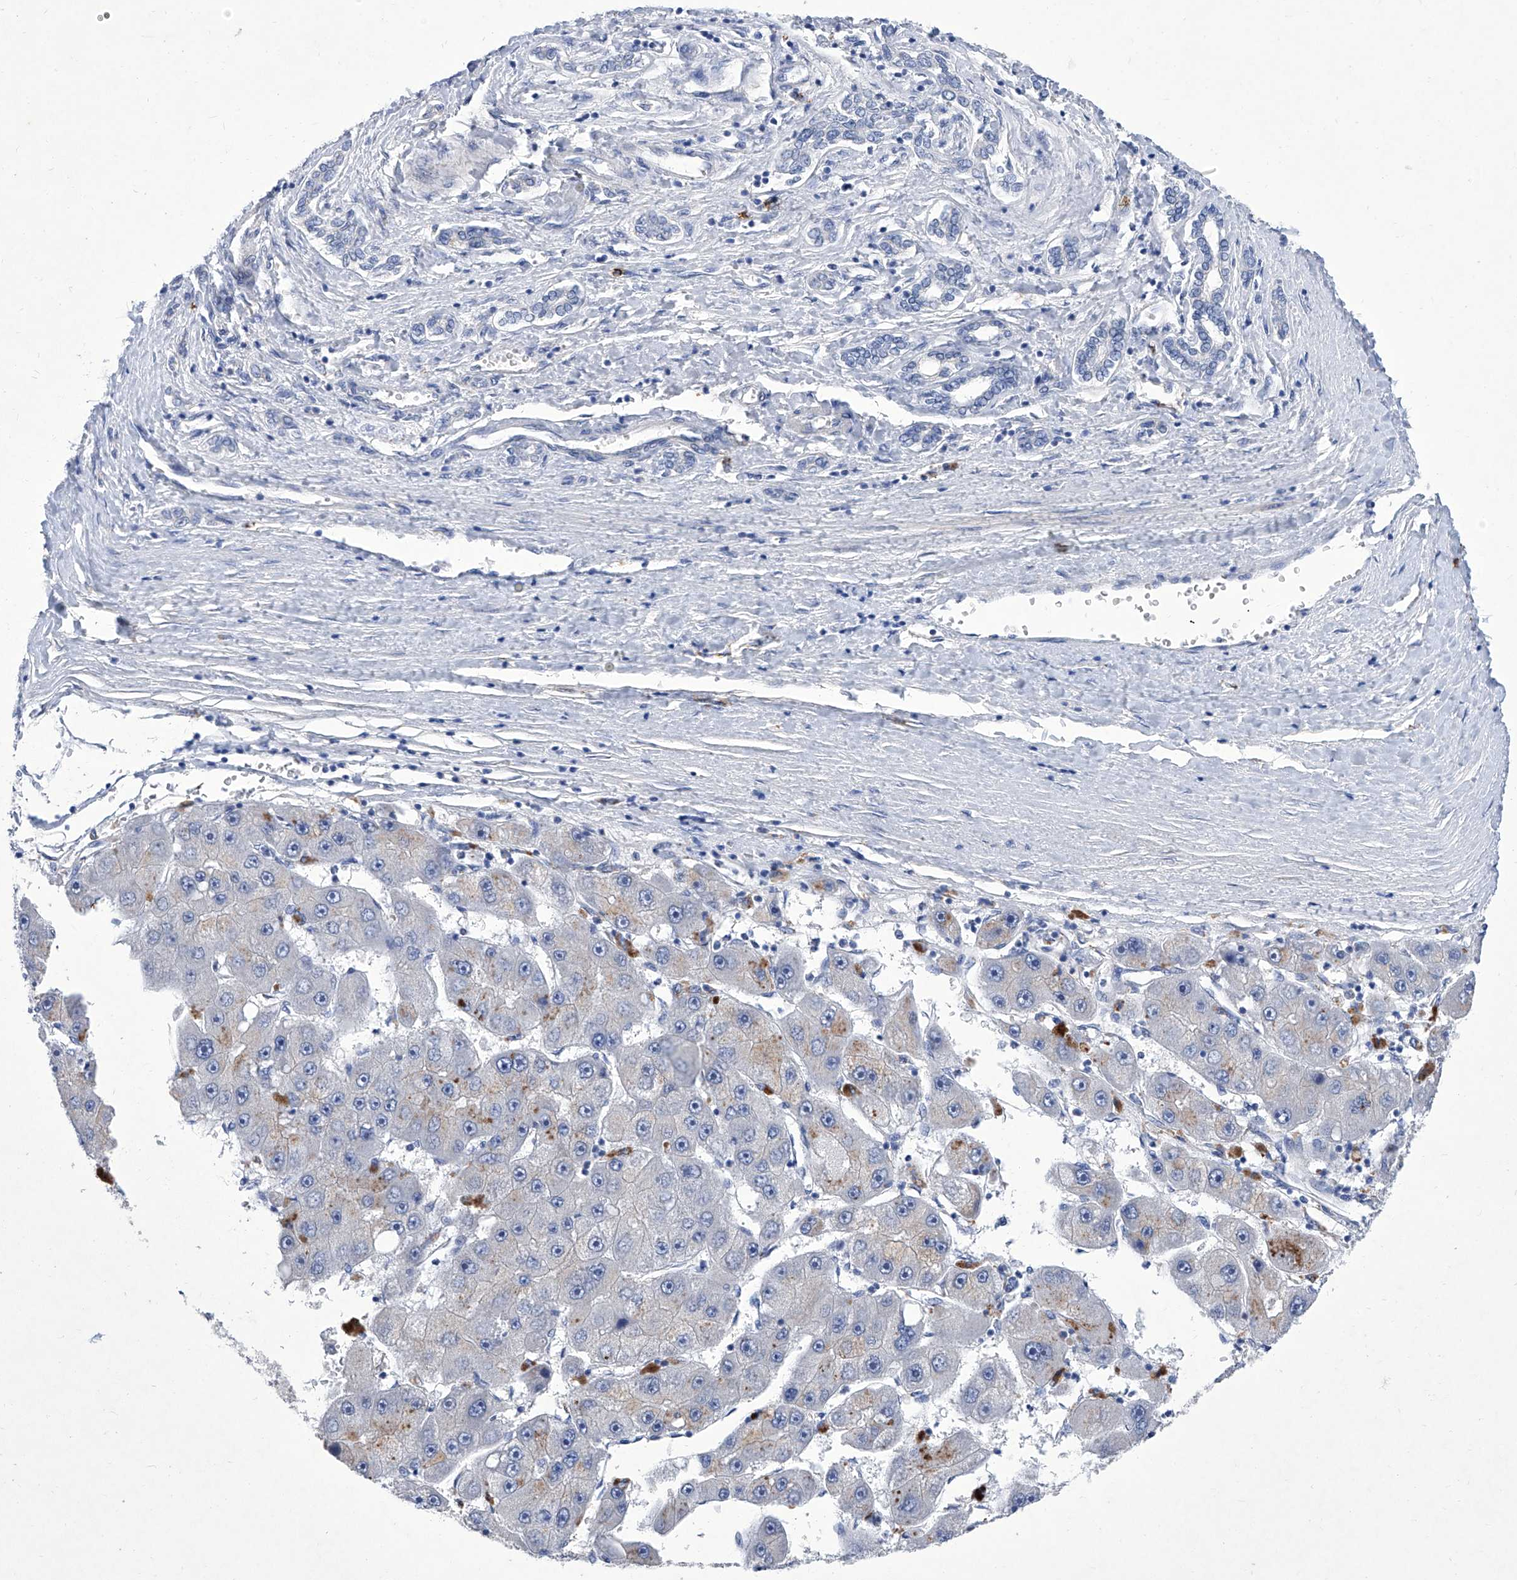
{"staining": {"intensity": "negative", "quantity": "none", "location": "none"}, "tissue": "liver cancer", "cell_type": "Tumor cells", "image_type": "cancer", "snomed": [{"axis": "morphology", "description": "Carcinoma, Hepatocellular, NOS"}, {"axis": "topography", "description": "Liver"}], "caption": "DAB immunohistochemical staining of liver hepatocellular carcinoma demonstrates no significant staining in tumor cells.", "gene": "IFNL2", "patient": {"sex": "female", "age": 61}}